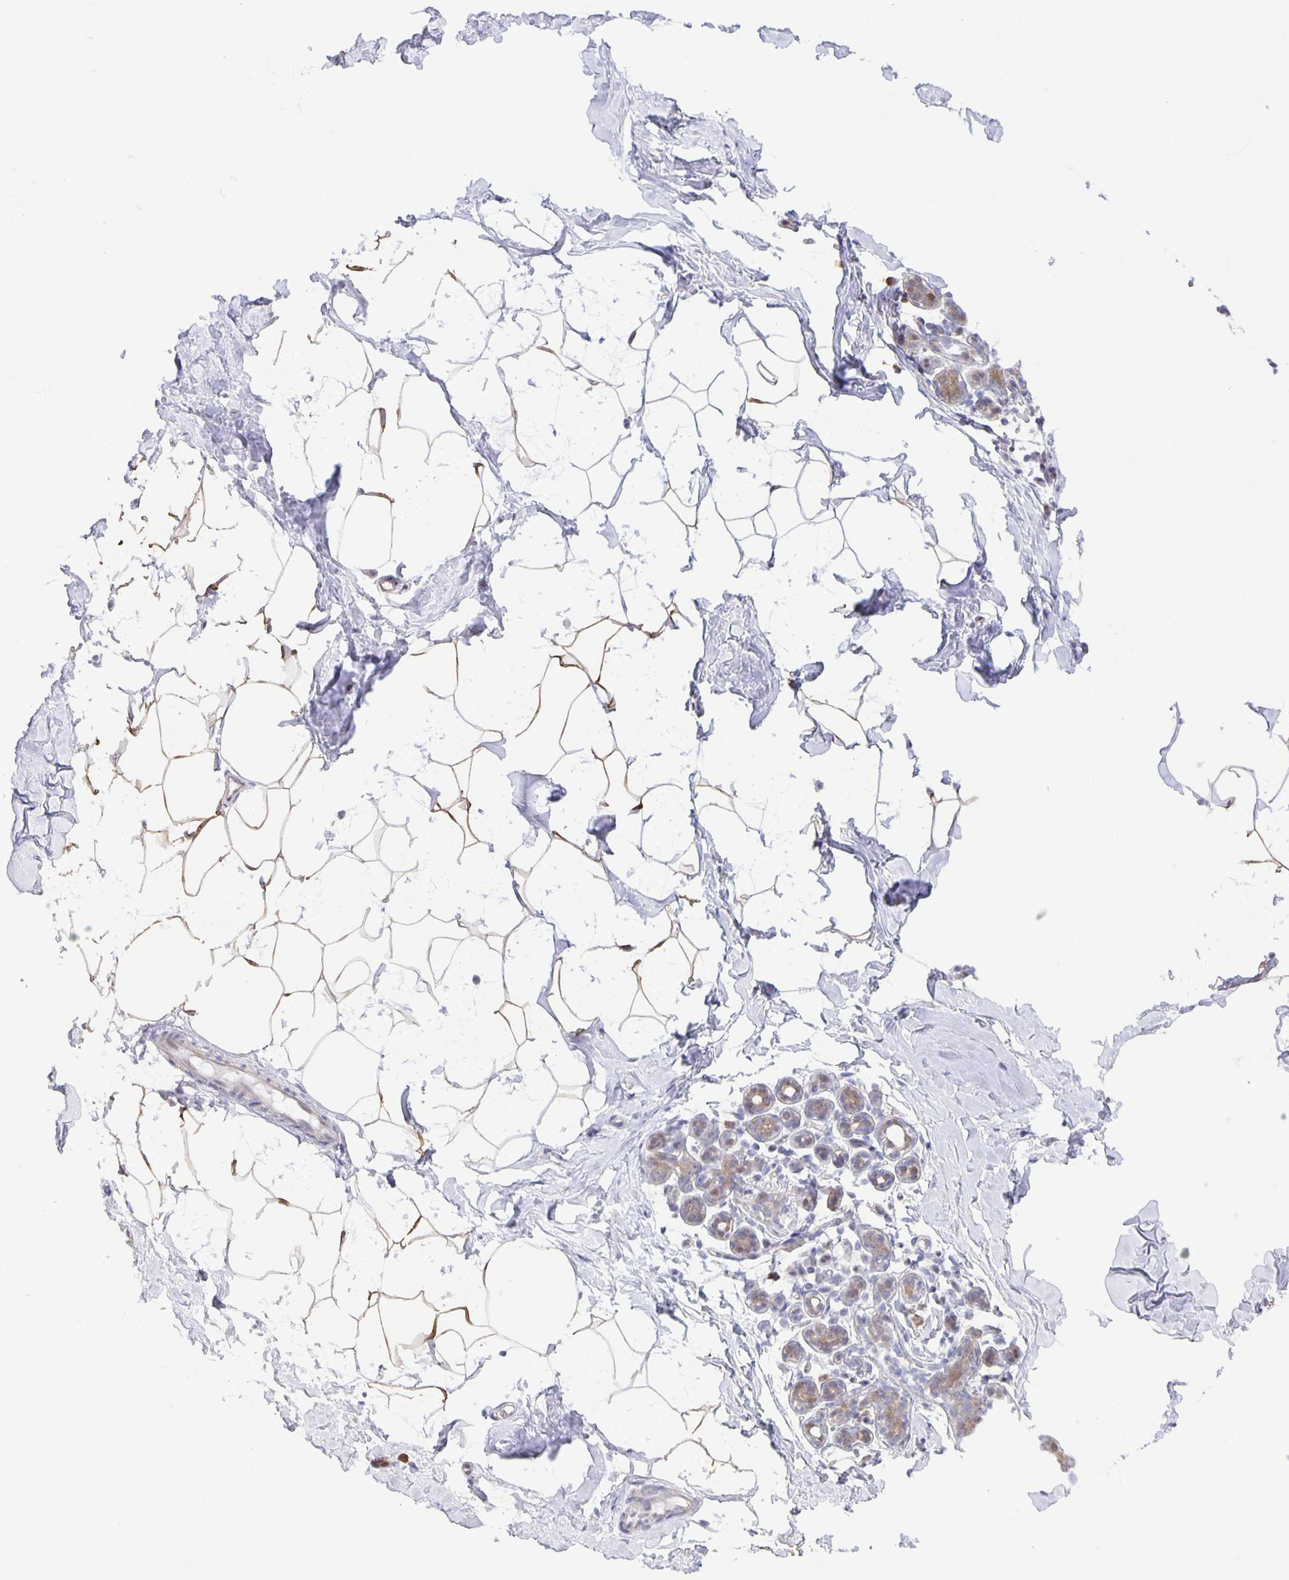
{"staining": {"intensity": "moderate", "quantity": ">75%", "location": "cytoplasmic/membranous"}, "tissue": "breast", "cell_type": "Adipocytes", "image_type": "normal", "snomed": [{"axis": "morphology", "description": "Normal tissue, NOS"}, {"axis": "topography", "description": "Breast"}], "caption": "Brown immunohistochemical staining in normal breast reveals moderate cytoplasmic/membranous positivity in approximately >75% of adipocytes.", "gene": "MAPK12", "patient": {"sex": "female", "age": 32}}